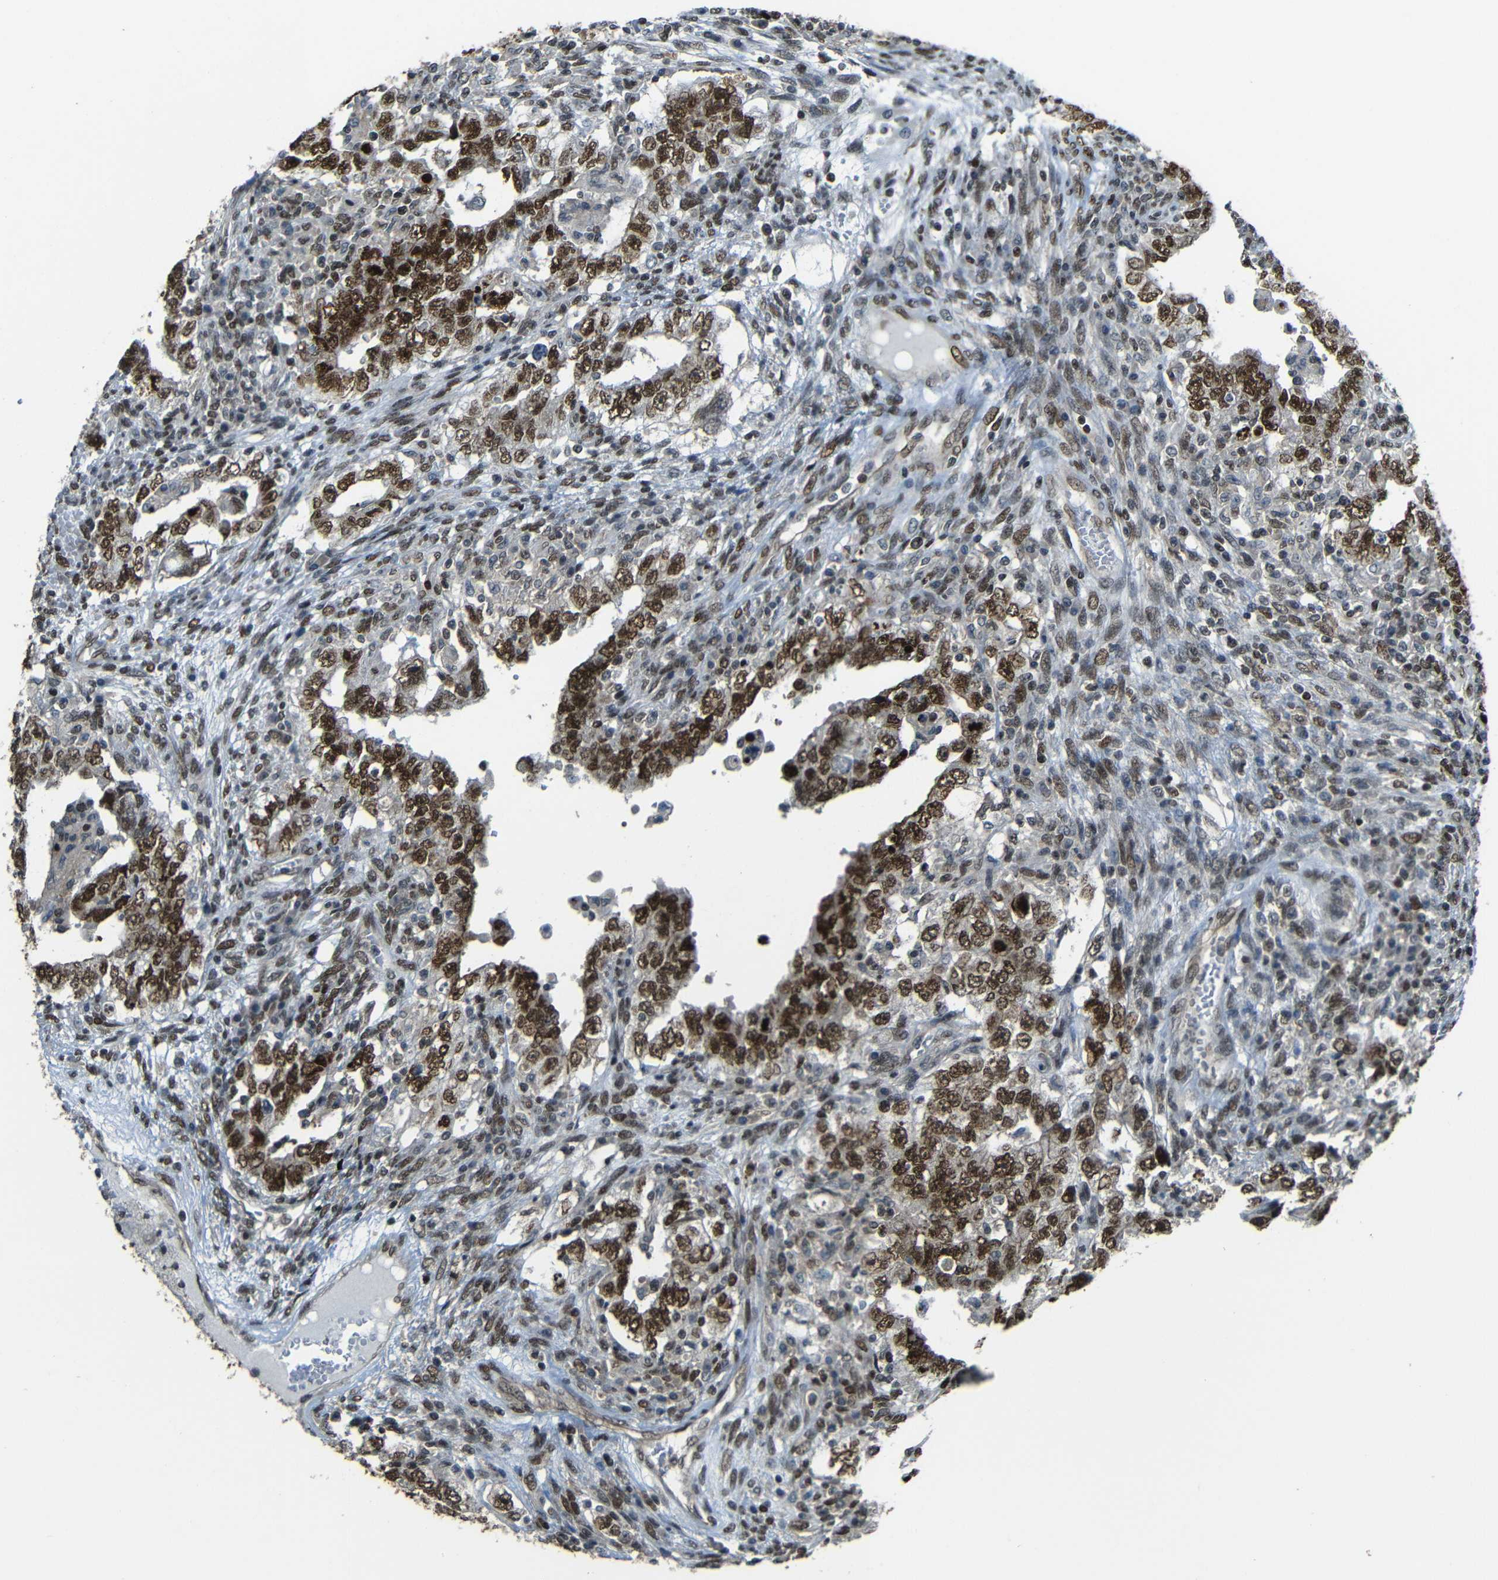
{"staining": {"intensity": "strong", "quantity": ">75%", "location": "cytoplasmic/membranous,nuclear"}, "tissue": "testis cancer", "cell_type": "Tumor cells", "image_type": "cancer", "snomed": [{"axis": "morphology", "description": "Carcinoma, Embryonal, NOS"}, {"axis": "topography", "description": "Testis"}], "caption": "Protein expression by IHC displays strong cytoplasmic/membranous and nuclear staining in about >75% of tumor cells in testis cancer (embryonal carcinoma).", "gene": "PSIP1", "patient": {"sex": "male", "age": 26}}